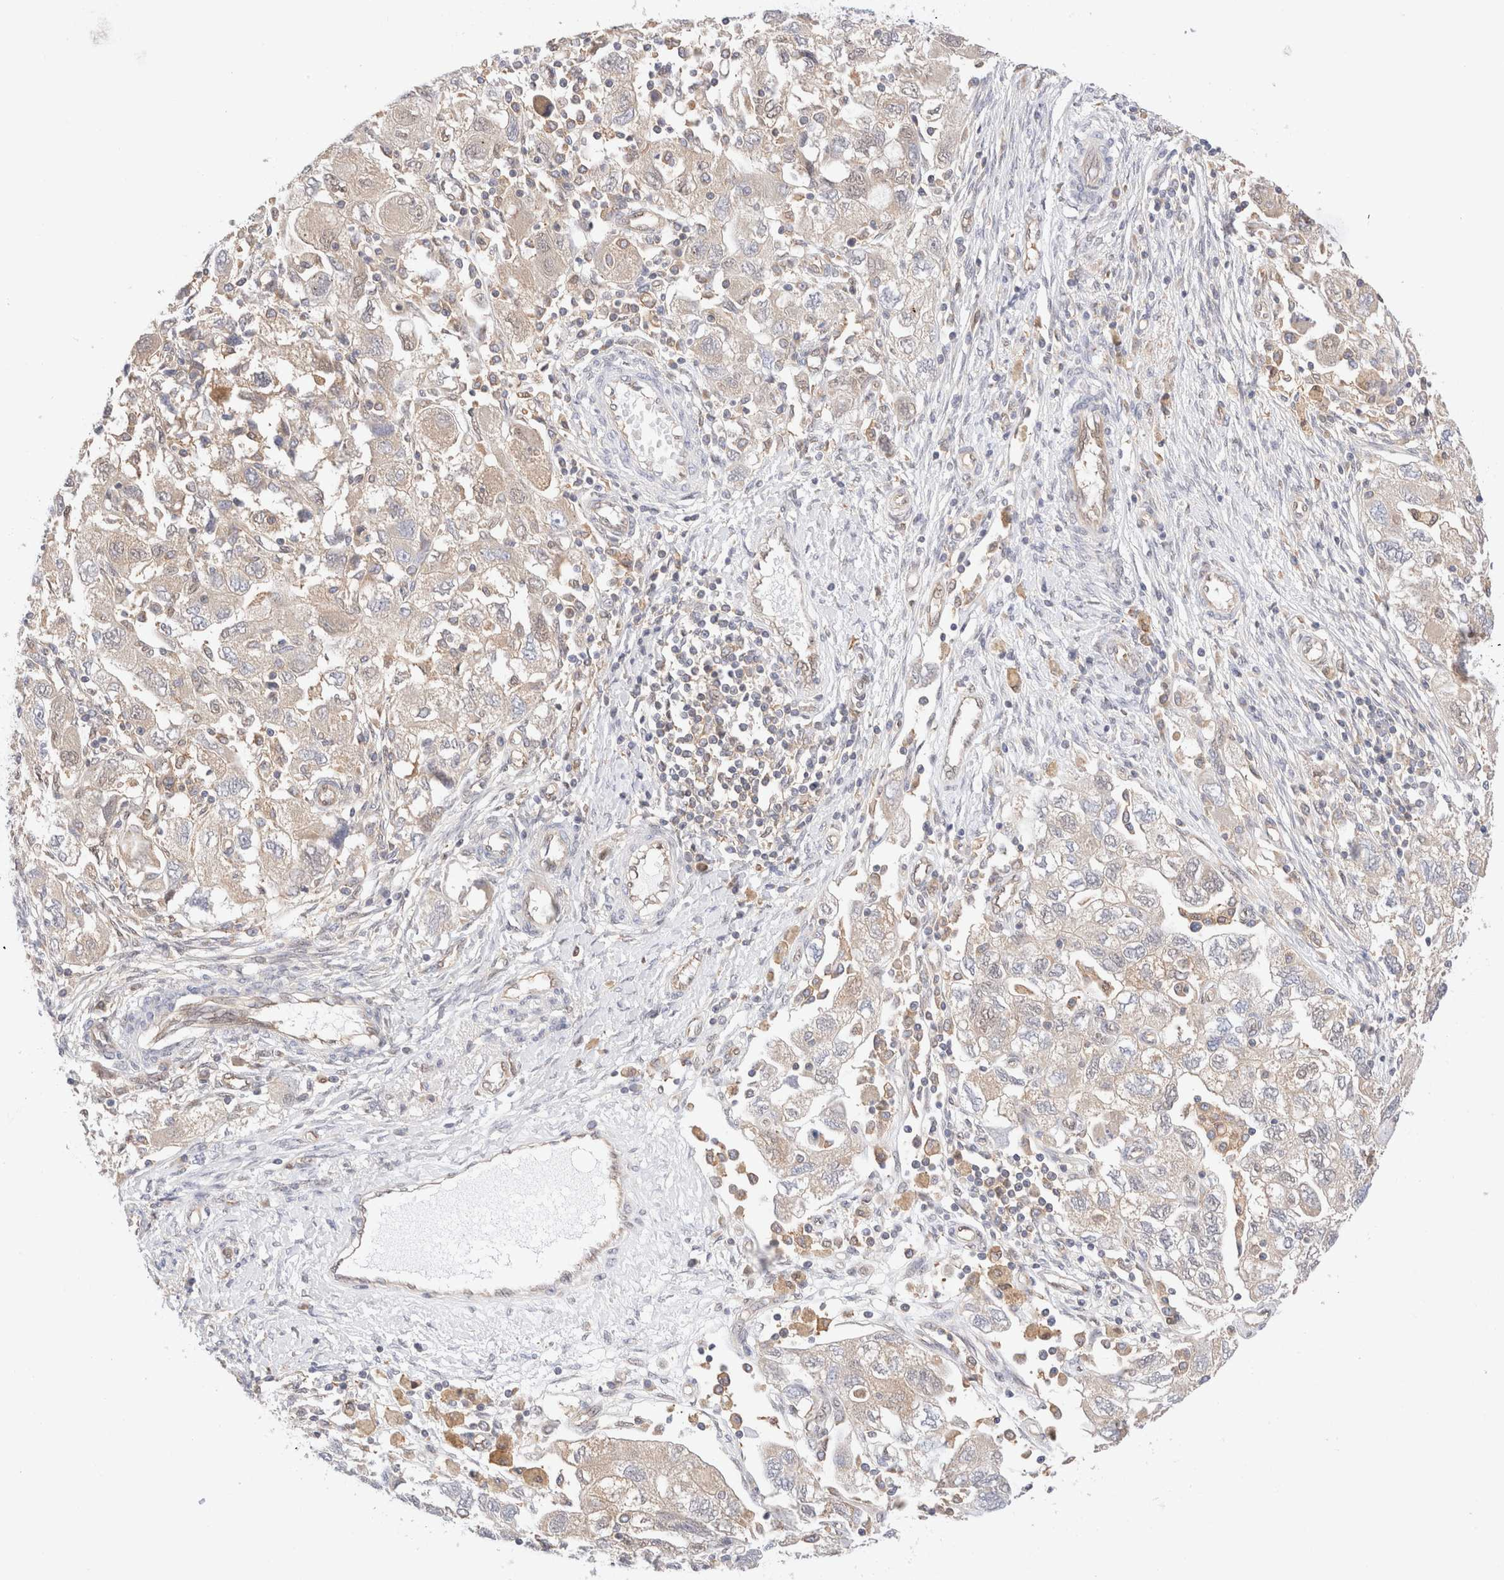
{"staining": {"intensity": "weak", "quantity": "25%-75%", "location": "cytoplasmic/membranous"}, "tissue": "ovarian cancer", "cell_type": "Tumor cells", "image_type": "cancer", "snomed": [{"axis": "morphology", "description": "Carcinoma, NOS"}, {"axis": "morphology", "description": "Cystadenocarcinoma, serous, NOS"}, {"axis": "topography", "description": "Ovary"}], "caption": "This micrograph exhibits immunohistochemistry staining of ovarian cancer (serous cystadenocarcinoma), with low weak cytoplasmic/membranous expression in about 25%-75% of tumor cells.", "gene": "RABEP1", "patient": {"sex": "female", "age": 69}}